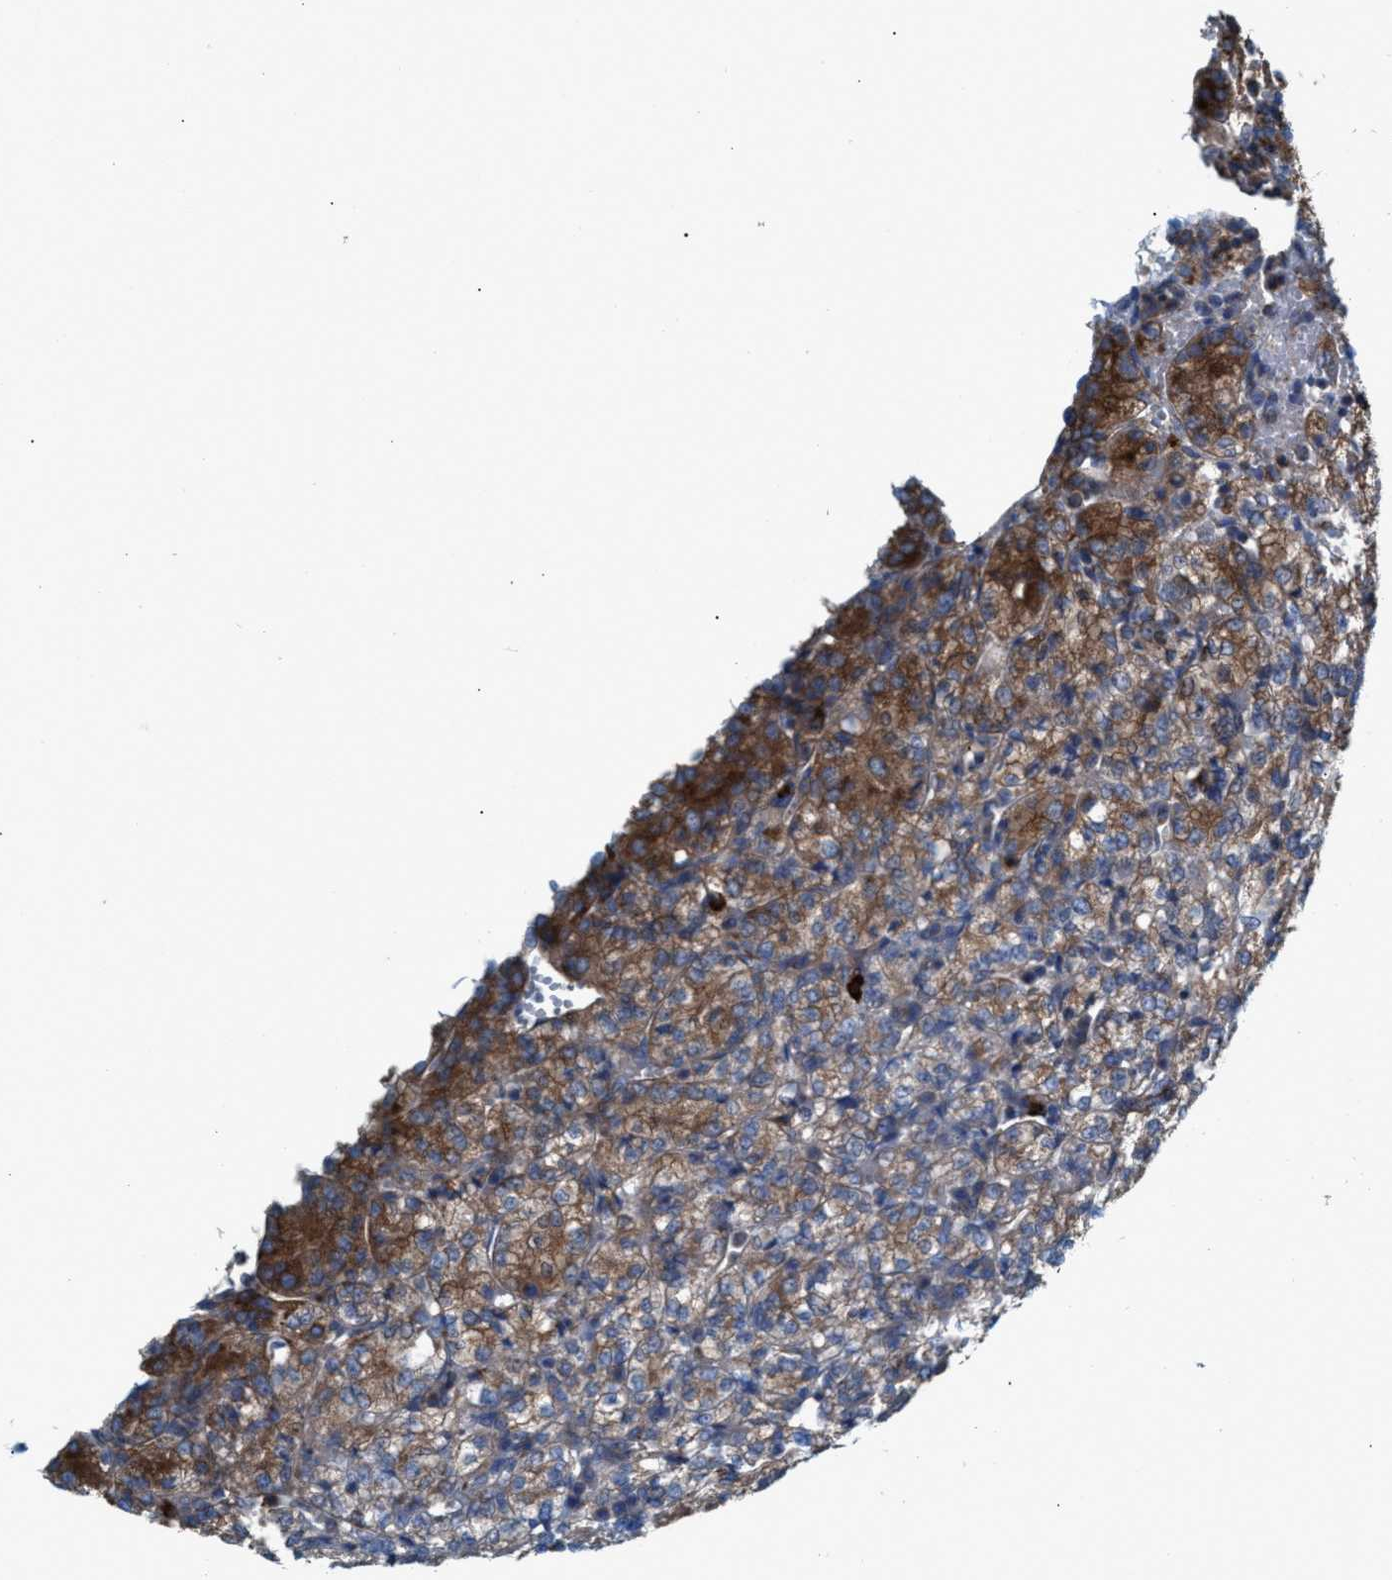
{"staining": {"intensity": "moderate", "quantity": ">75%", "location": "cytoplasmic/membranous"}, "tissue": "renal cancer", "cell_type": "Tumor cells", "image_type": "cancer", "snomed": [{"axis": "morphology", "description": "Adenocarcinoma, NOS"}, {"axis": "topography", "description": "Kidney"}], "caption": "Immunohistochemistry micrograph of neoplastic tissue: human renal adenocarcinoma stained using immunohistochemistry exhibits medium levels of moderate protein expression localized specifically in the cytoplasmic/membranous of tumor cells, appearing as a cytoplasmic/membranous brown color.", "gene": "NYAP1", "patient": {"sex": "male", "age": 77}}